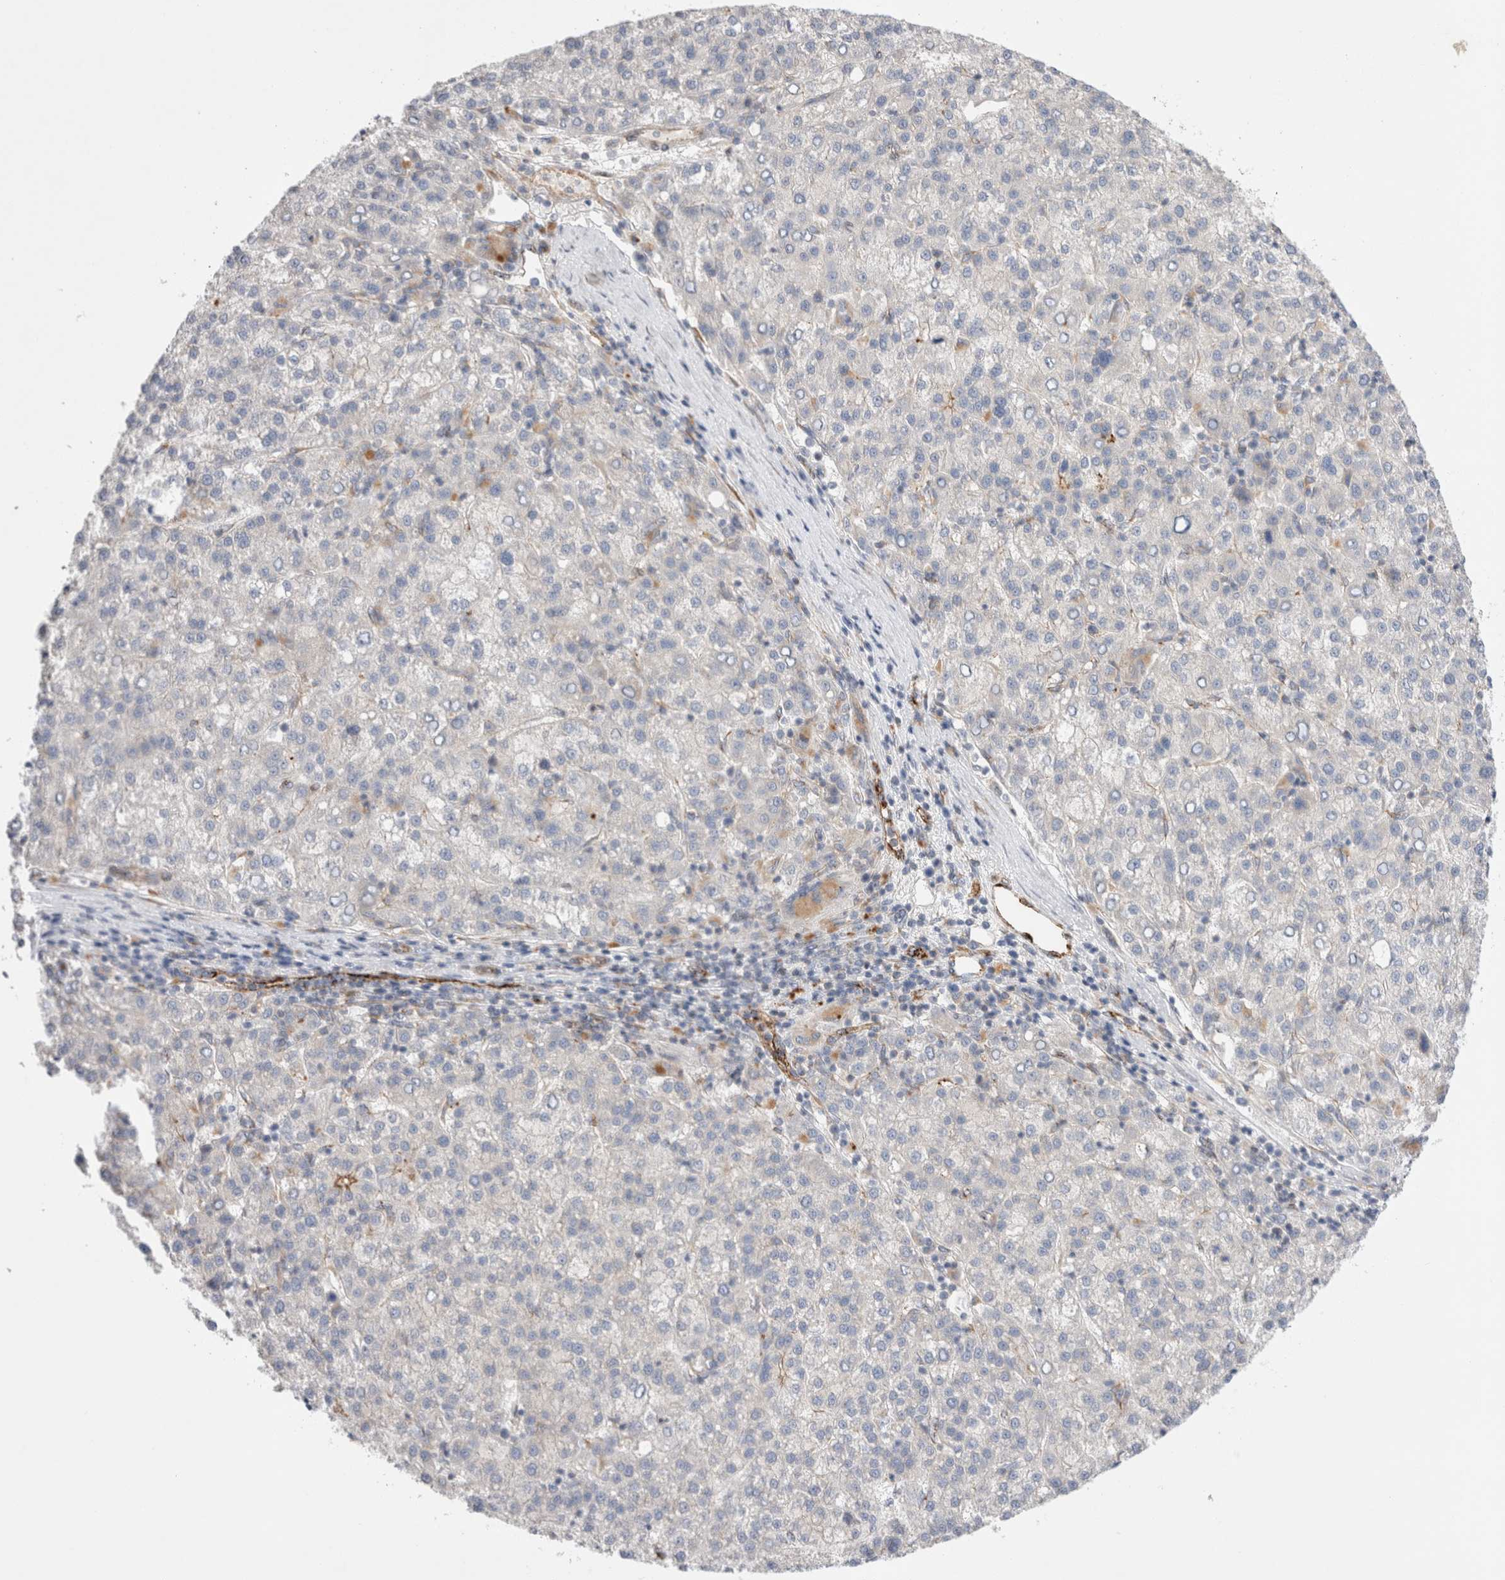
{"staining": {"intensity": "negative", "quantity": "none", "location": "none"}, "tissue": "liver cancer", "cell_type": "Tumor cells", "image_type": "cancer", "snomed": [{"axis": "morphology", "description": "Carcinoma, Hepatocellular, NOS"}, {"axis": "topography", "description": "Liver"}], "caption": "Tumor cells are negative for protein expression in human liver hepatocellular carcinoma.", "gene": "CNPY4", "patient": {"sex": "female", "age": 58}}